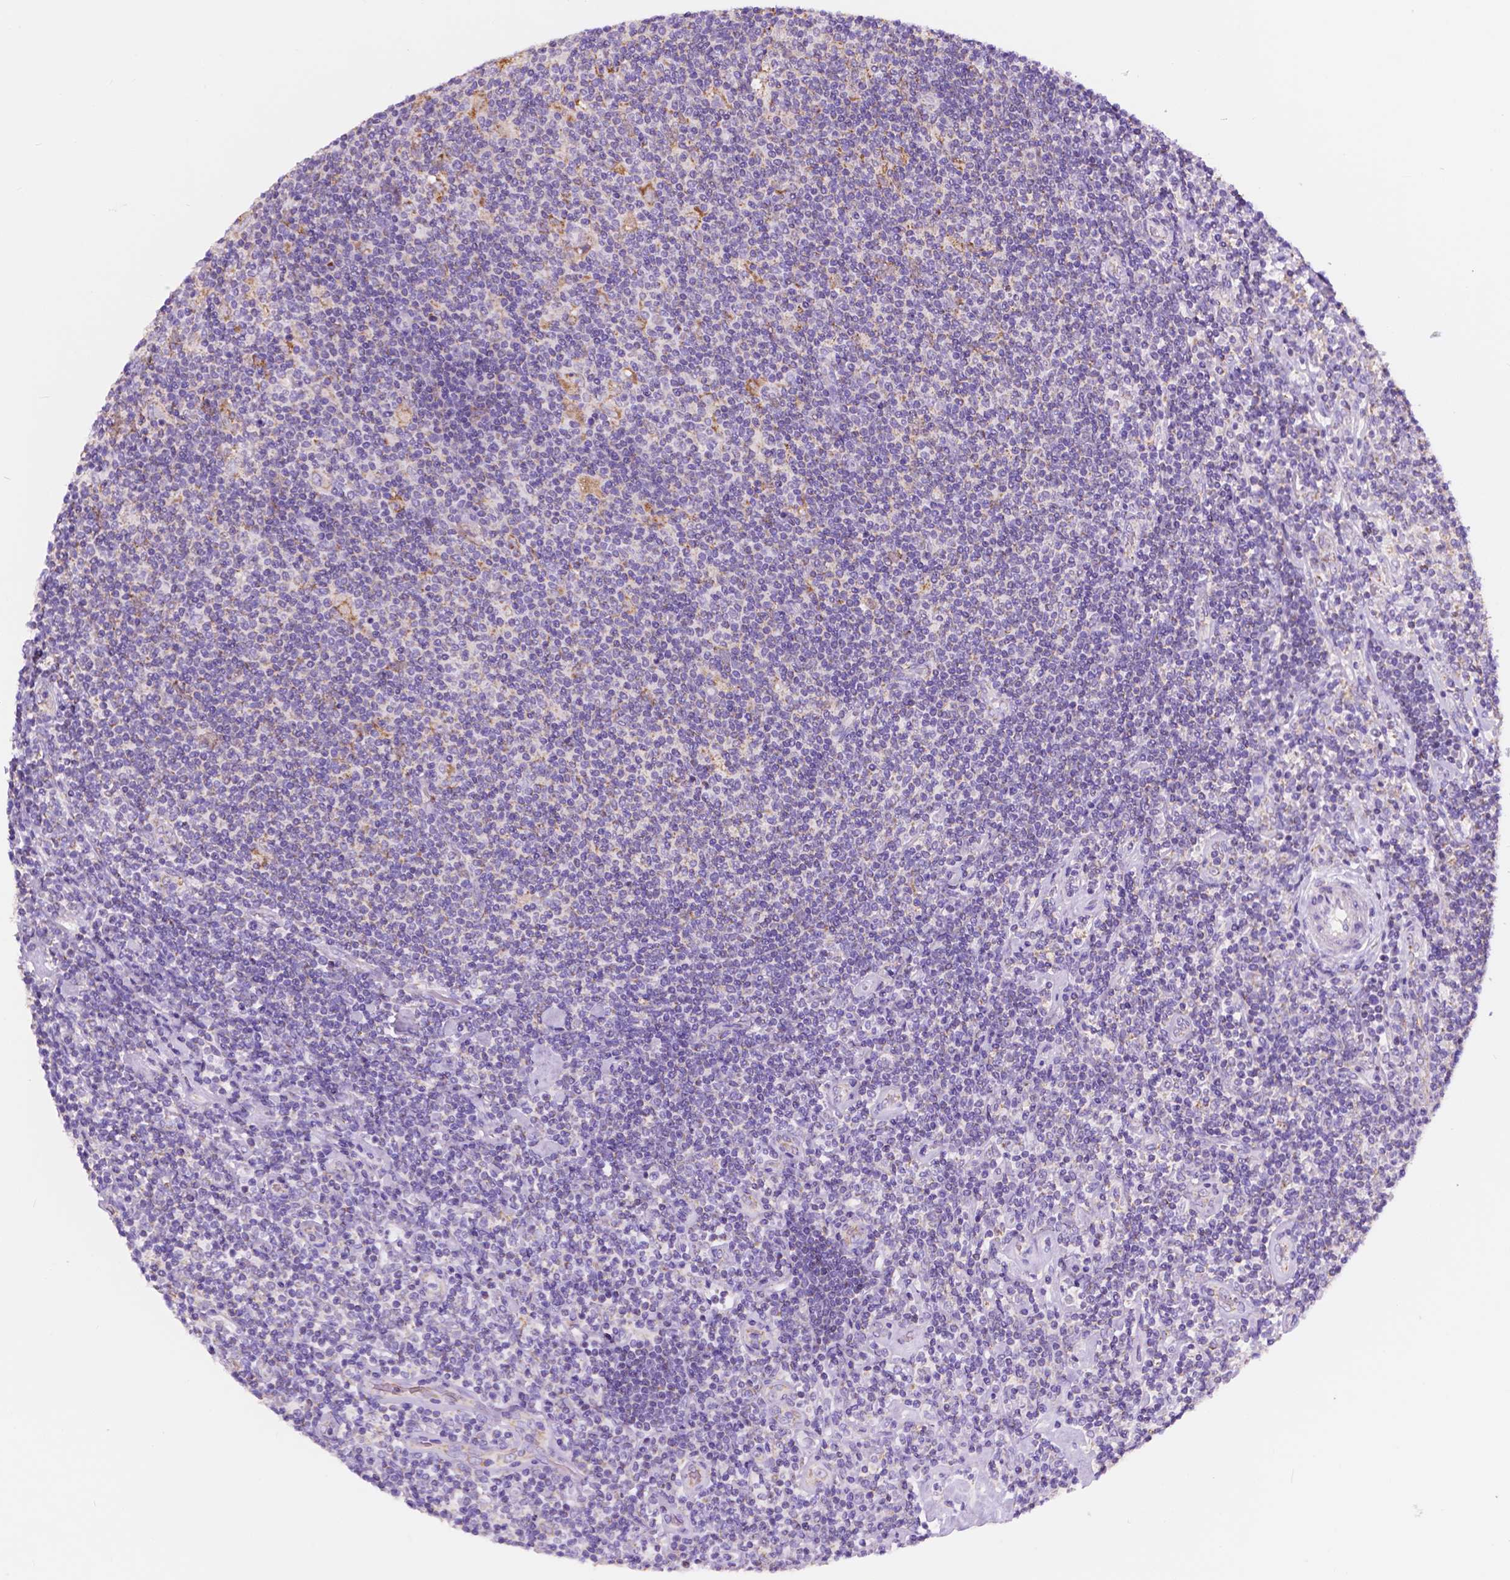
{"staining": {"intensity": "moderate", "quantity": "<25%", "location": "cytoplasmic/membranous"}, "tissue": "lymphoma", "cell_type": "Tumor cells", "image_type": "cancer", "snomed": [{"axis": "morphology", "description": "Hodgkin's disease, NOS"}, {"axis": "topography", "description": "Lymph node"}], "caption": "A histopathology image of human Hodgkin's disease stained for a protein shows moderate cytoplasmic/membranous brown staining in tumor cells. The protein of interest is stained brown, and the nuclei are stained in blue (DAB IHC with brightfield microscopy, high magnification).", "gene": "TRPV5", "patient": {"sex": "male", "age": 40}}